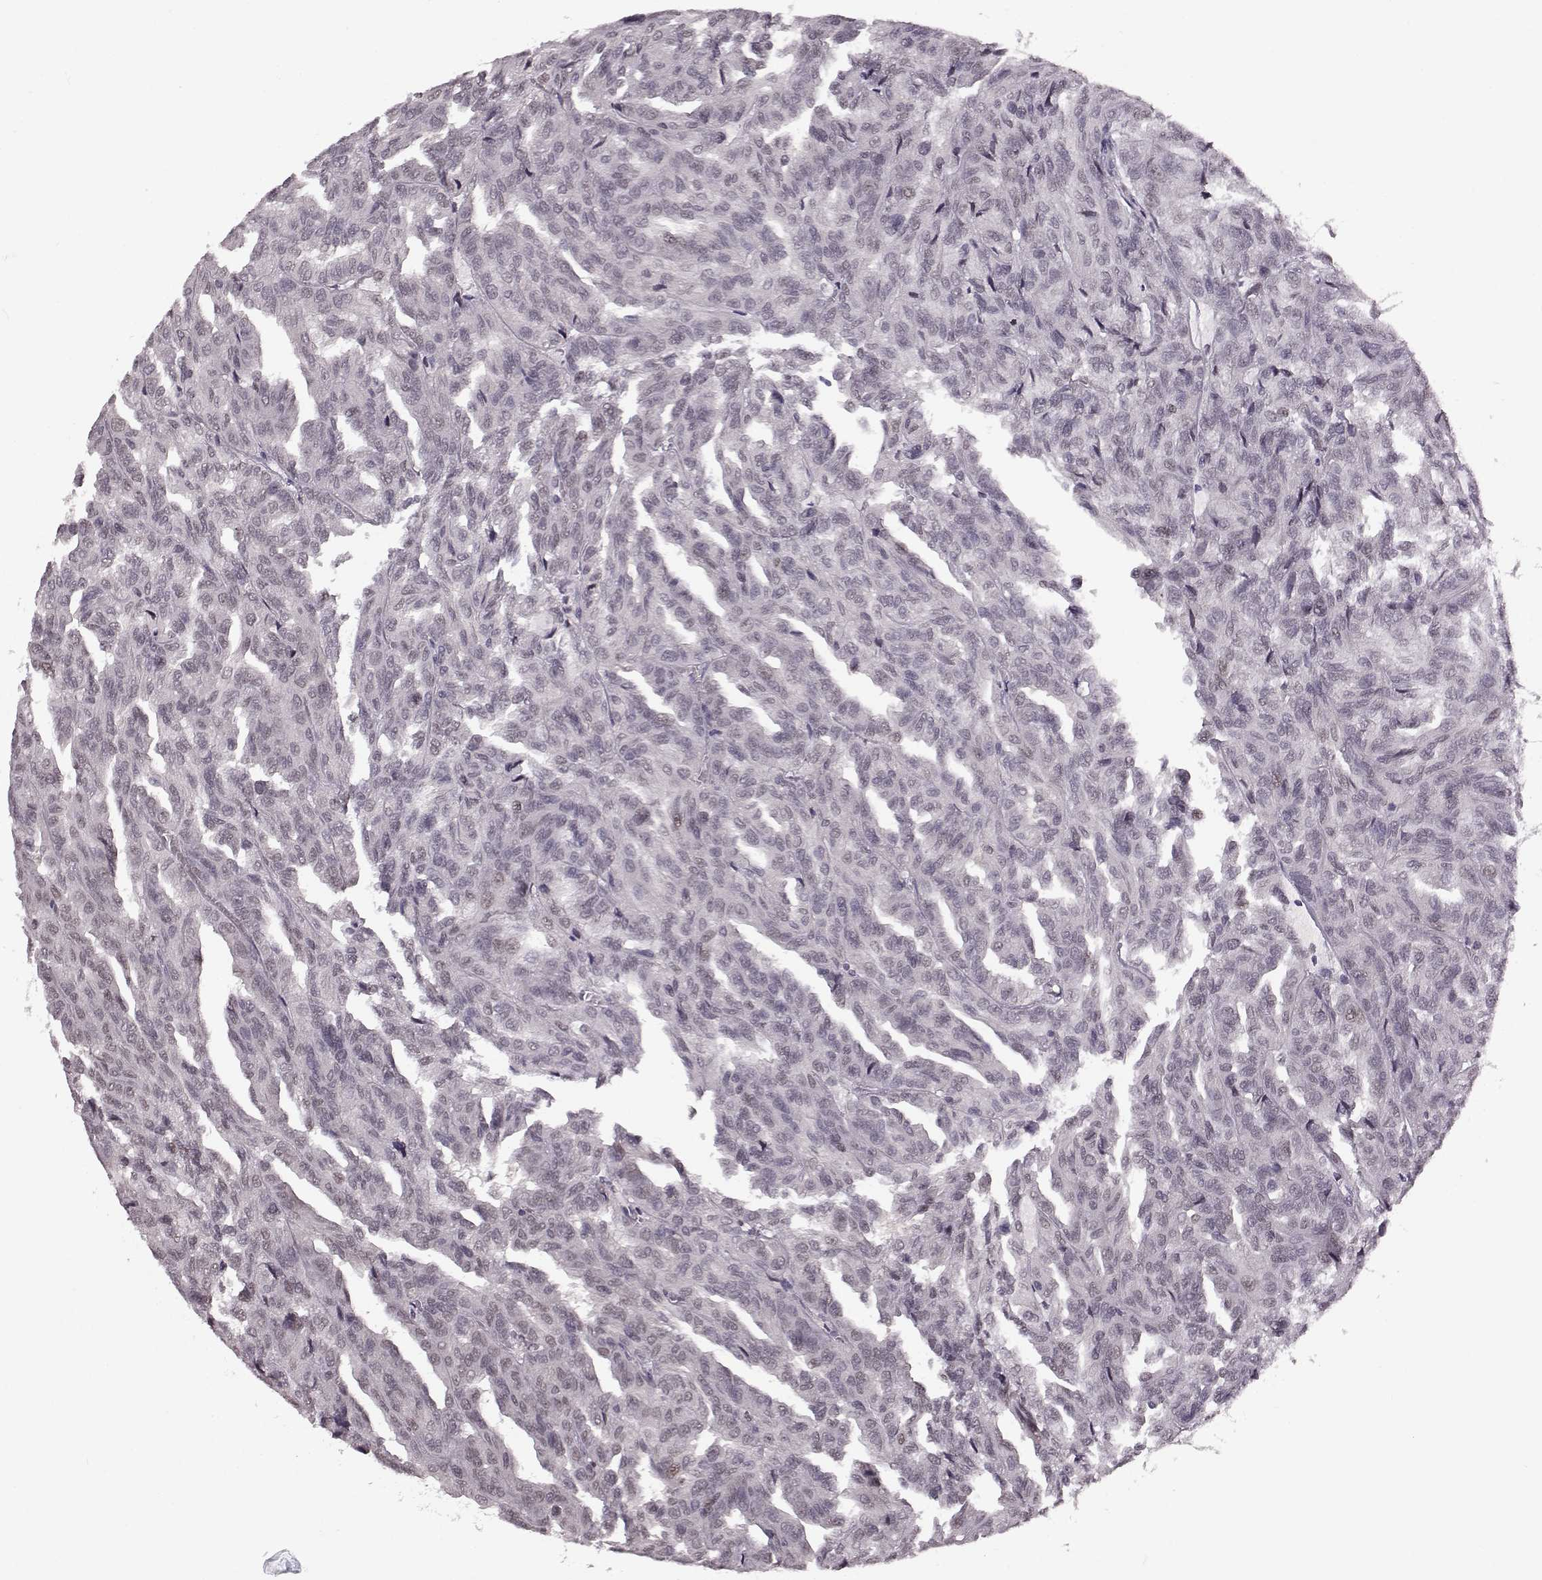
{"staining": {"intensity": "negative", "quantity": "none", "location": "none"}, "tissue": "renal cancer", "cell_type": "Tumor cells", "image_type": "cancer", "snomed": [{"axis": "morphology", "description": "Adenocarcinoma, NOS"}, {"axis": "topography", "description": "Kidney"}], "caption": "Tumor cells show no significant staining in renal cancer.", "gene": "KLF6", "patient": {"sex": "male", "age": 79}}